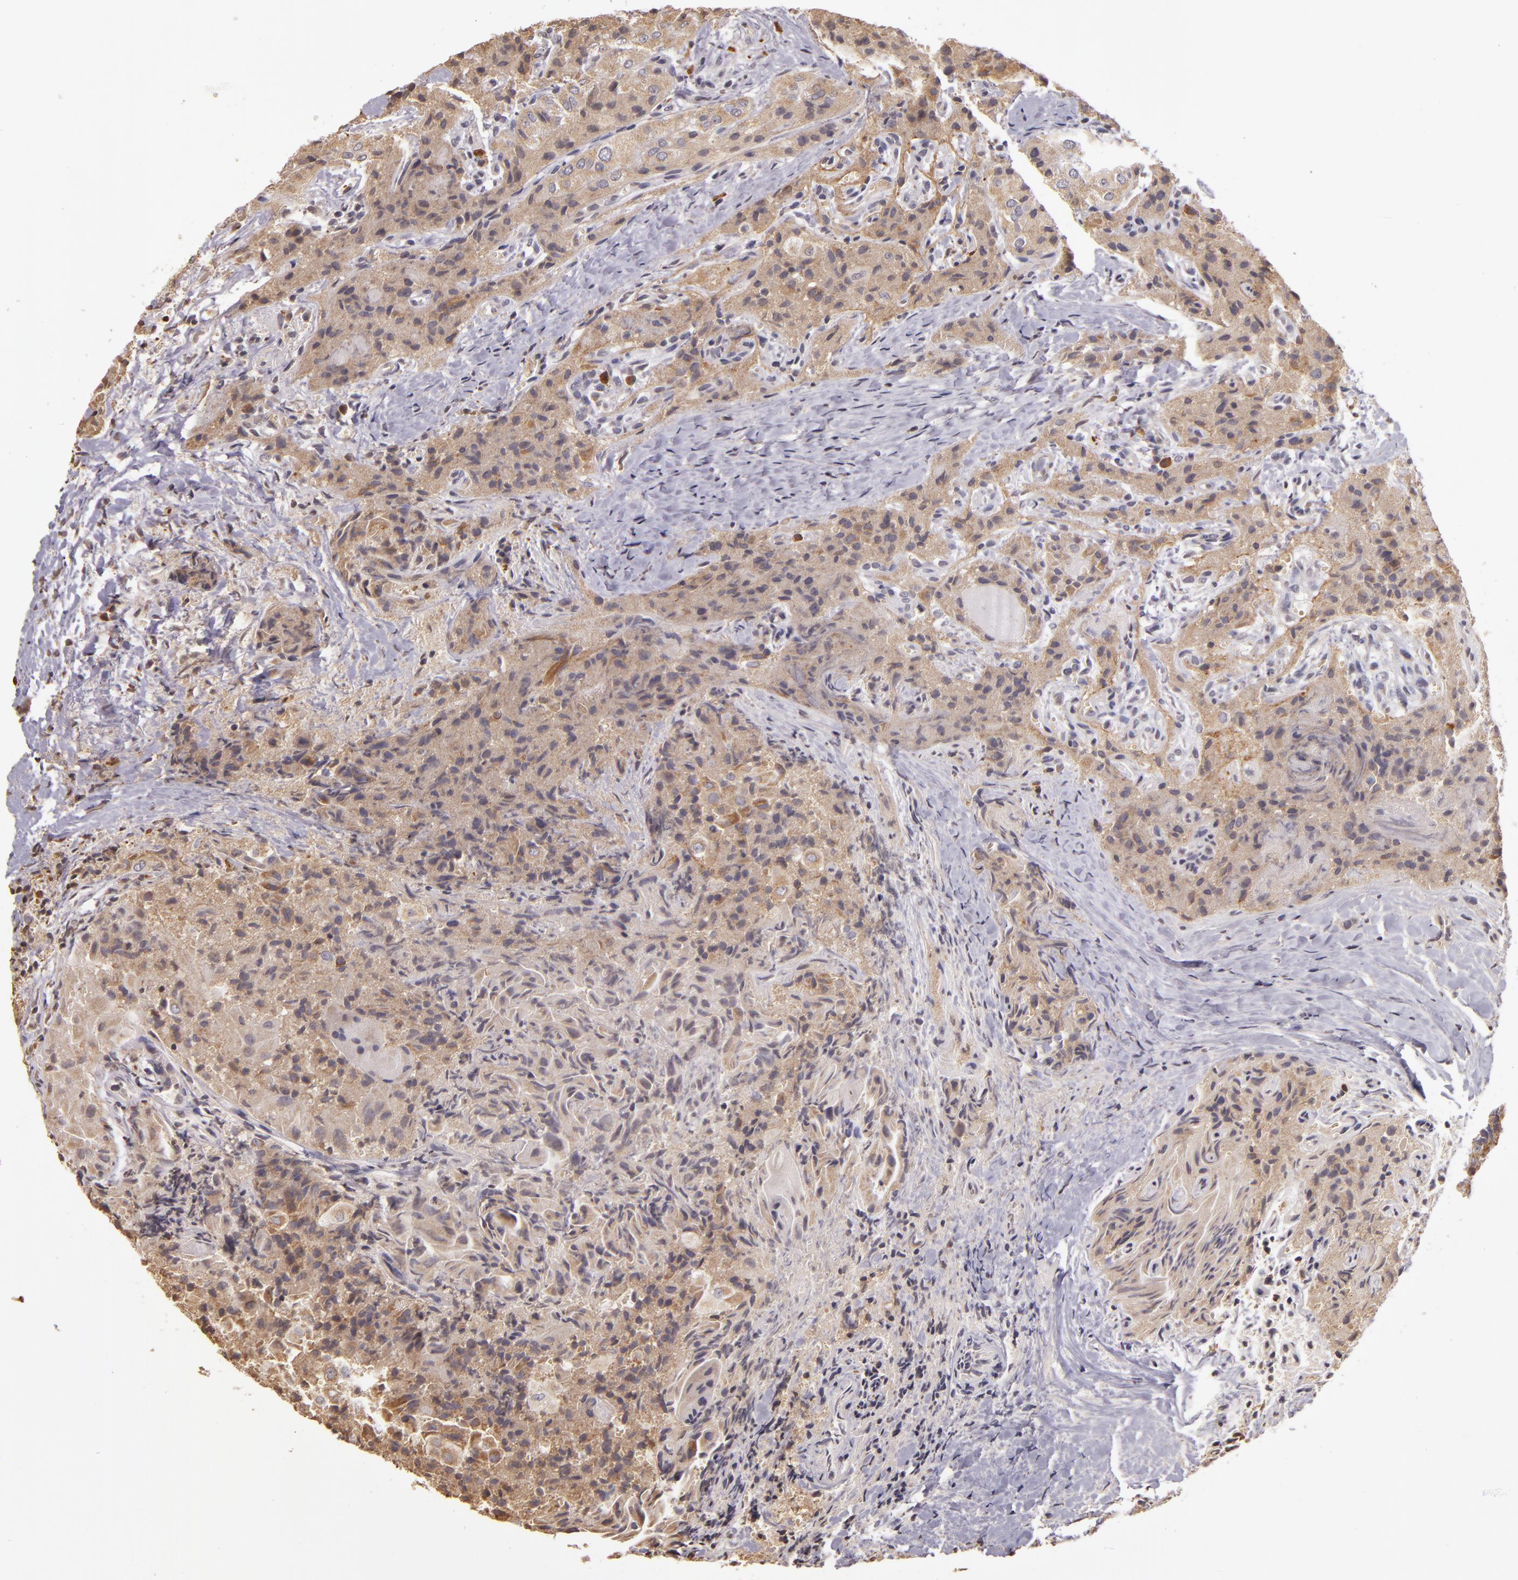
{"staining": {"intensity": "moderate", "quantity": ">75%", "location": "cytoplasmic/membranous"}, "tissue": "thyroid cancer", "cell_type": "Tumor cells", "image_type": "cancer", "snomed": [{"axis": "morphology", "description": "Papillary adenocarcinoma, NOS"}, {"axis": "topography", "description": "Thyroid gland"}], "caption": "Immunohistochemical staining of papillary adenocarcinoma (thyroid) demonstrates moderate cytoplasmic/membranous protein positivity in approximately >75% of tumor cells.", "gene": "ABL1", "patient": {"sex": "female", "age": 71}}